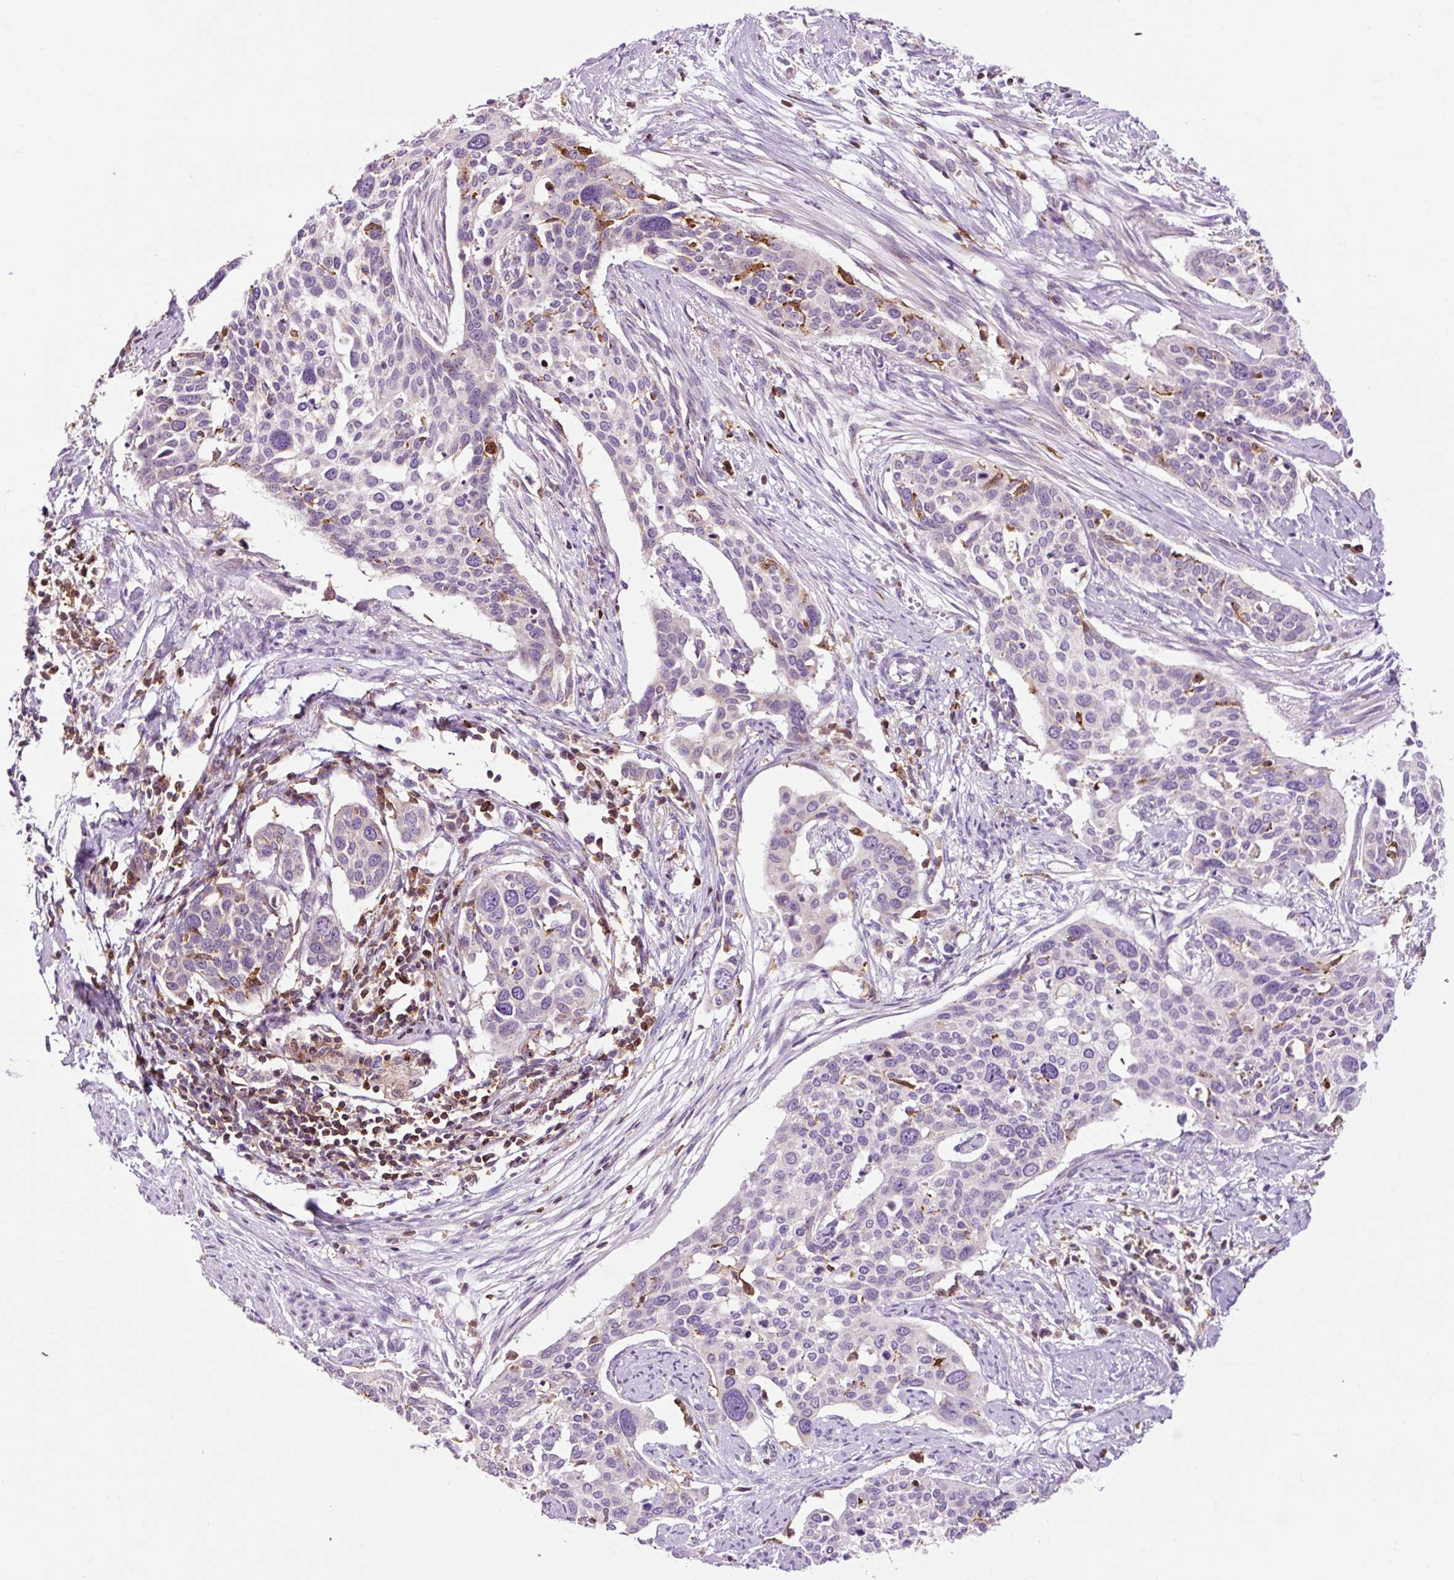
{"staining": {"intensity": "negative", "quantity": "none", "location": "none"}, "tissue": "cervical cancer", "cell_type": "Tumor cells", "image_type": "cancer", "snomed": [{"axis": "morphology", "description": "Squamous cell carcinoma, NOS"}, {"axis": "topography", "description": "Cervix"}], "caption": "IHC micrograph of cervical cancer (squamous cell carcinoma) stained for a protein (brown), which displays no expression in tumor cells.", "gene": "CD83", "patient": {"sex": "female", "age": 44}}